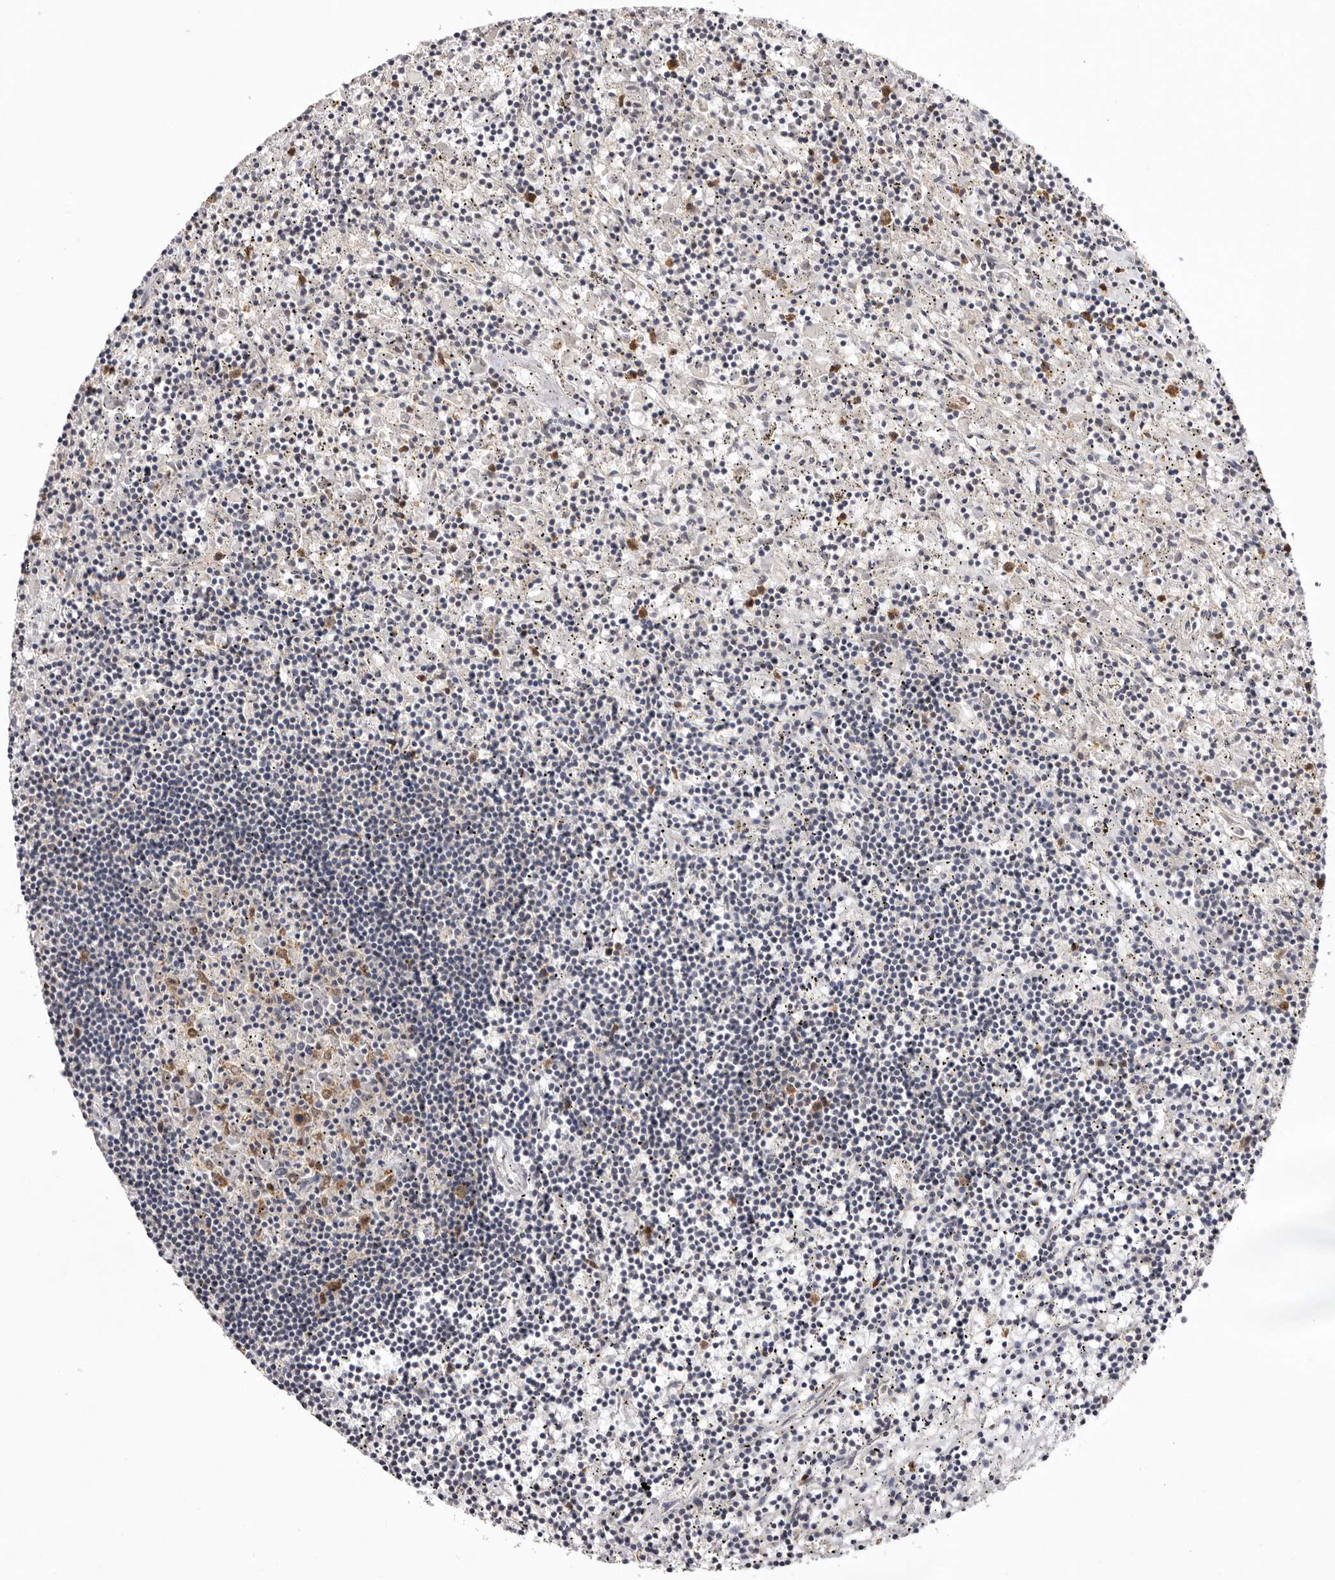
{"staining": {"intensity": "negative", "quantity": "none", "location": "none"}, "tissue": "lymphoma", "cell_type": "Tumor cells", "image_type": "cancer", "snomed": [{"axis": "morphology", "description": "Malignant lymphoma, non-Hodgkin's type, Low grade"}, {"axis": "topography", "description": "Spleen"}], "caption": "Lymphoma was stained to show a protein in brown. There is no significant expression in tumor cells.", "gene": "NOTCH1", "patient": {"sex": "male", "age": 76}}